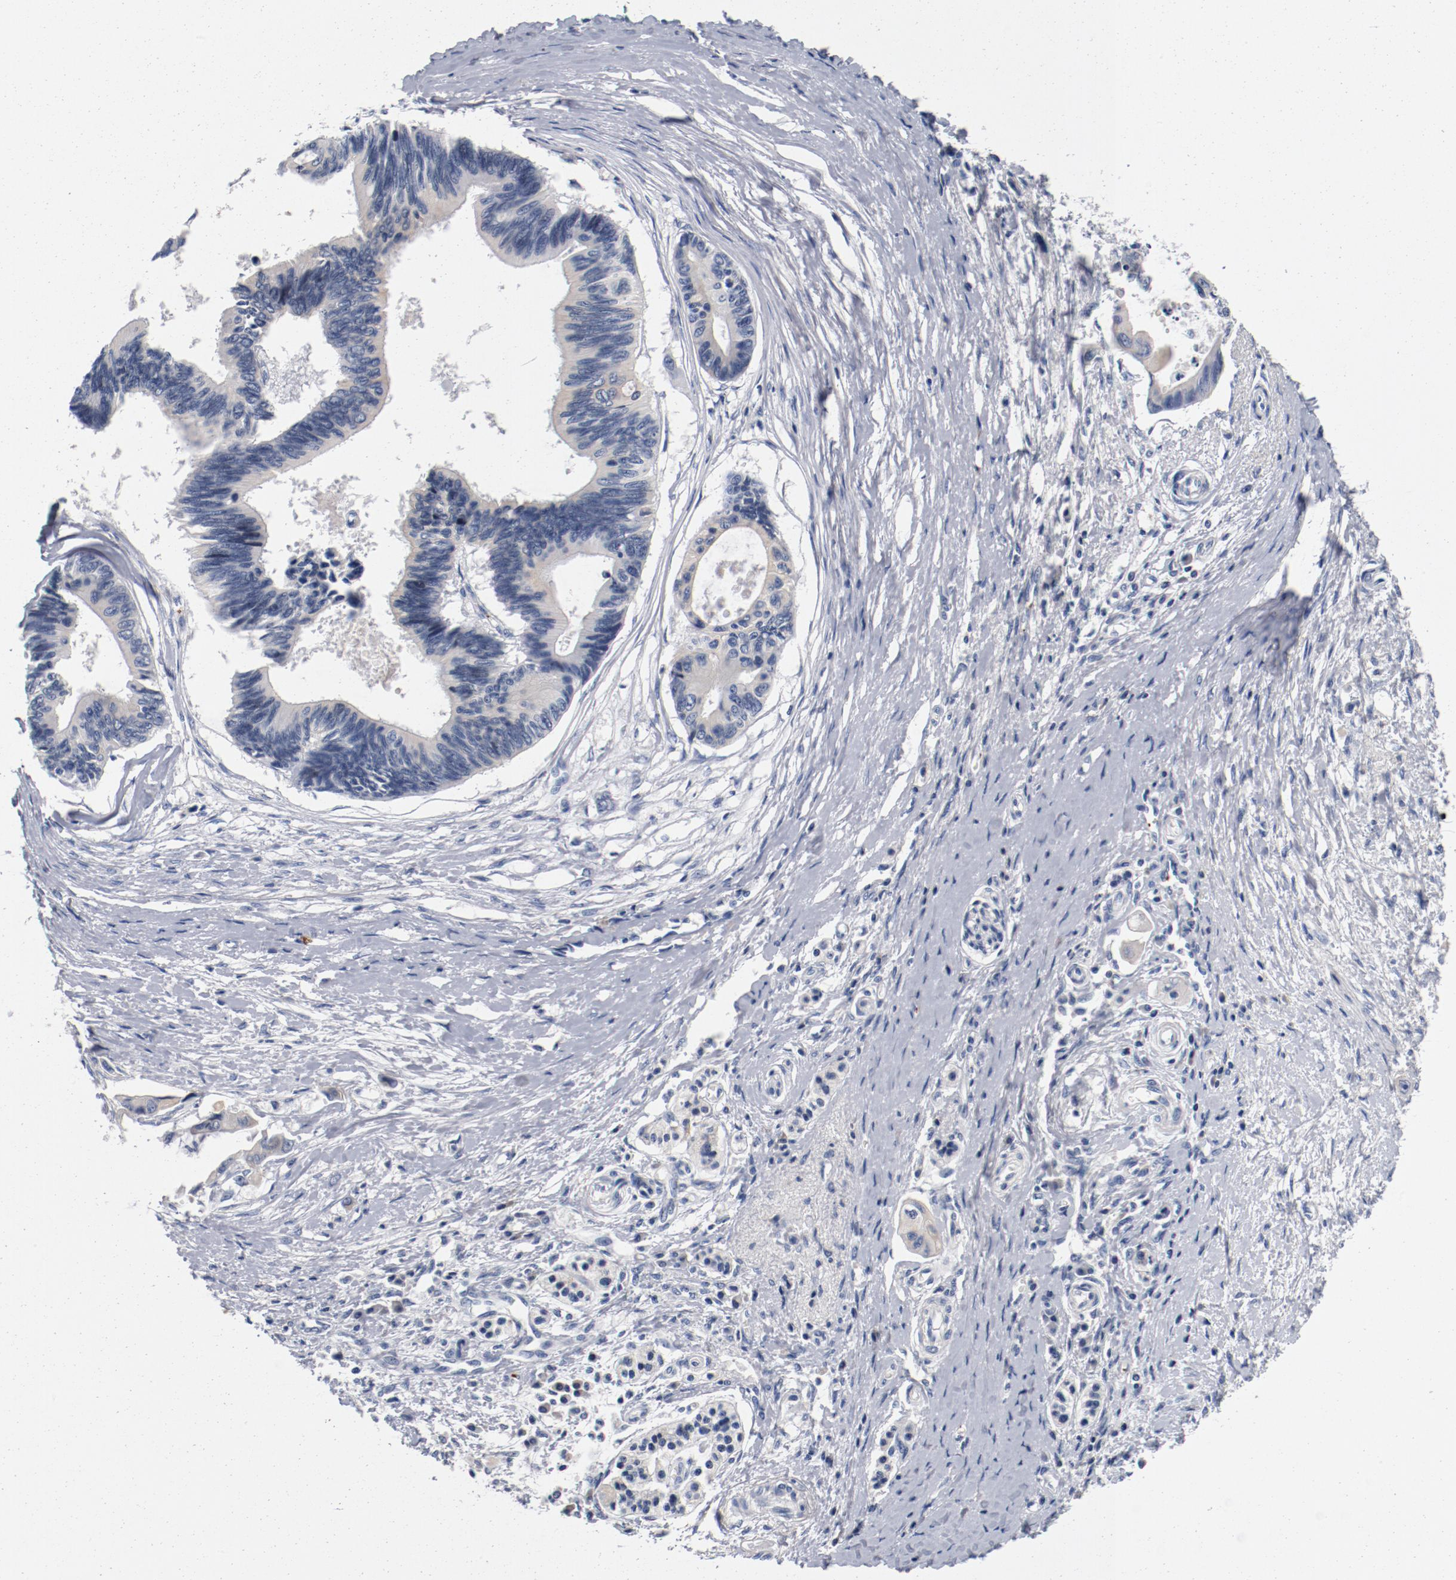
{"staining": {"intensity": "negative", "quantity": "none", "location": "none"}, "tissue": "pancreatic cancer", "cell_type": "Tumor cells", "image_type": "cancer", "snomed": [{"axis": "morphology", "description": "Adenocarcinoma, NOS"}, {"axis": "topography", "description": "Pancreas"}], "caption": "Tumor cells are negative for brown protein staining in pancreatic cancer (adenocarcinoma). (DAB immunohistochemistry, high magnification).", "gene": "PIM1", "patient": {"sex": "female", "age": 70}}